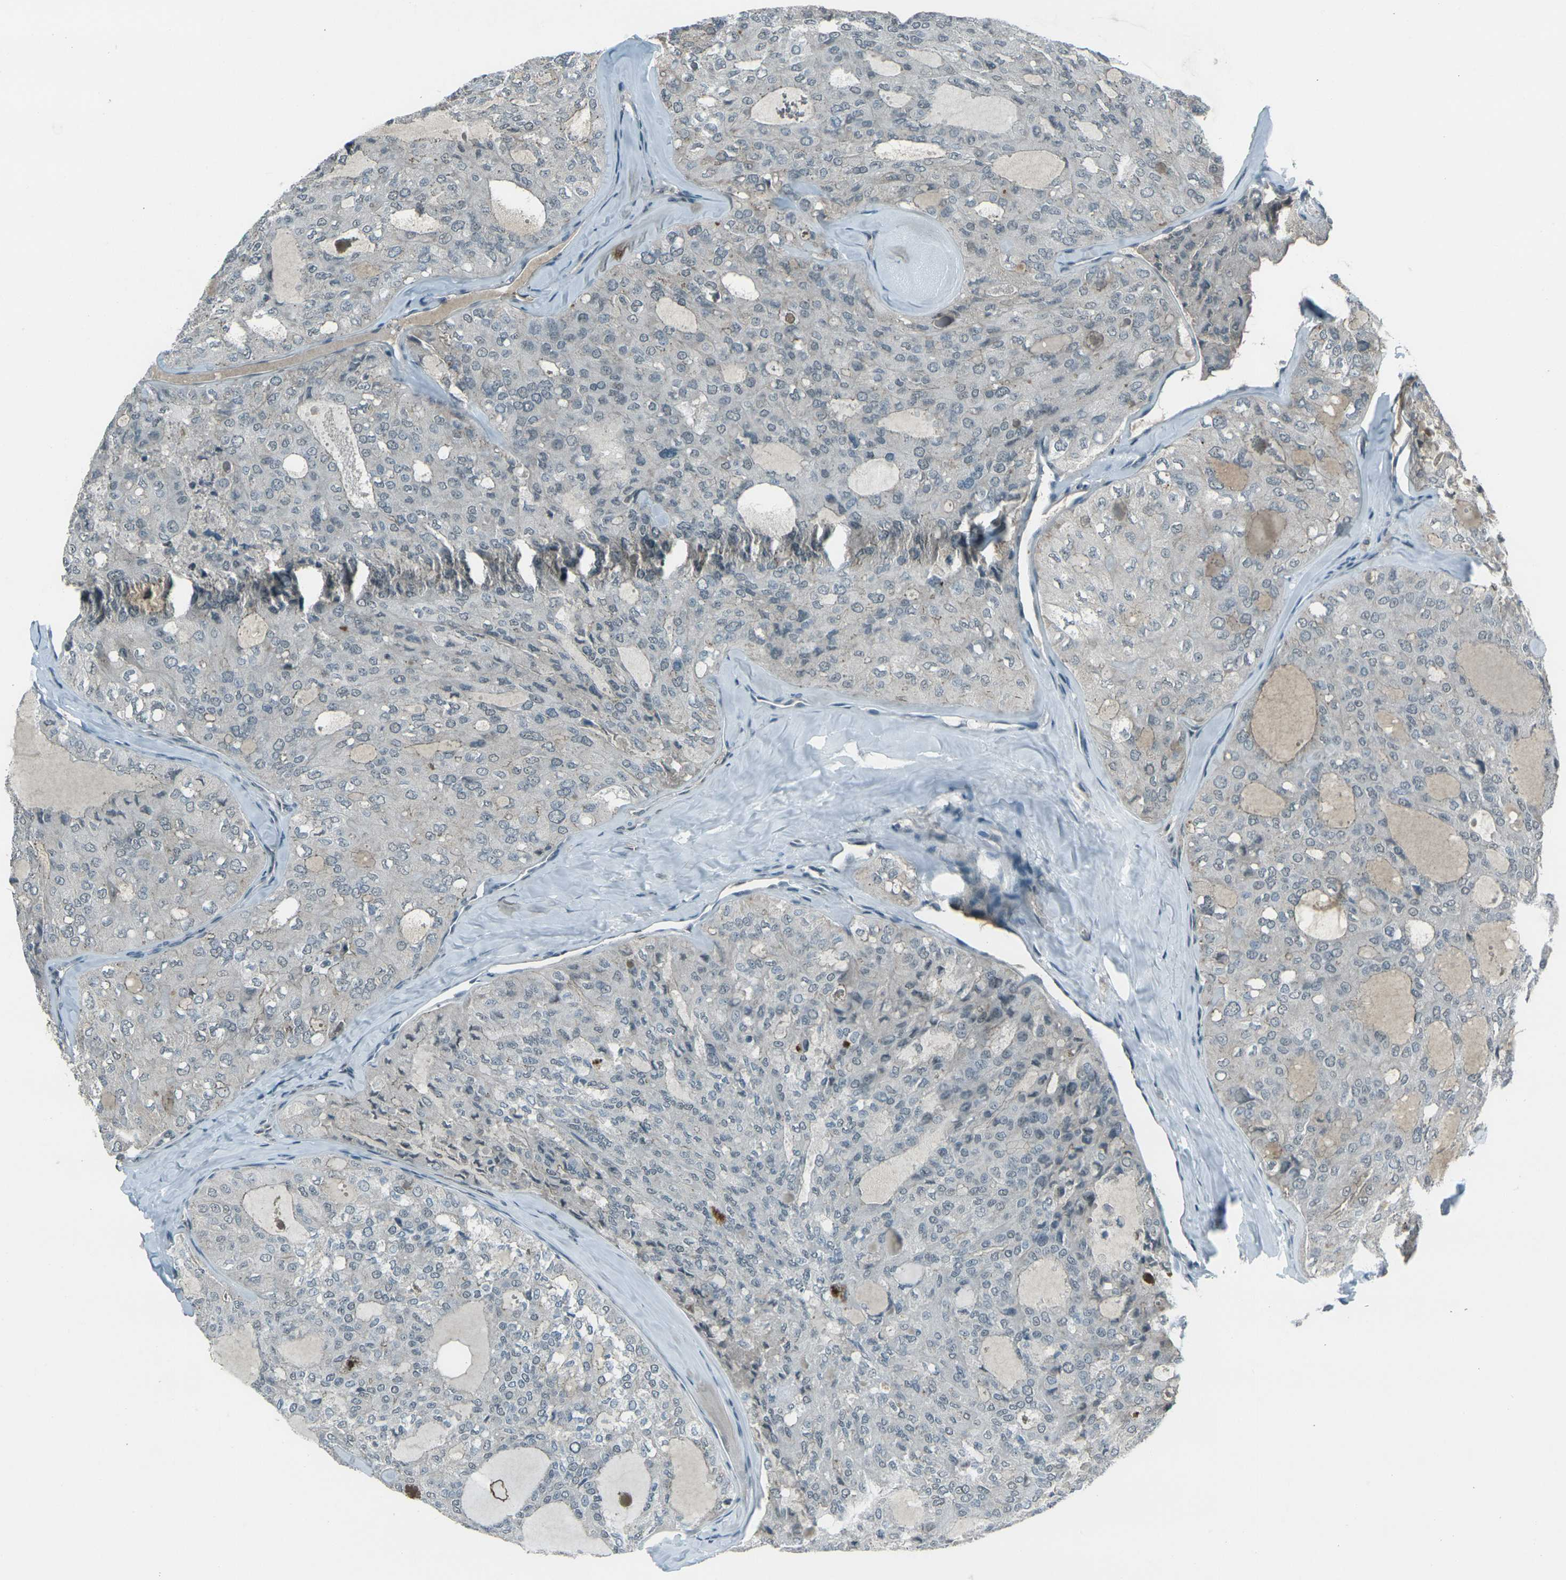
{"staining": {"intensity": "negative", "quantity": "none", "location": "none"}, "tissue": "thyroid cancer", "cell_type": "Tumor cells", "image_type": "cancer", "snomed": [{"axis": "morphology", "description": "Follicular adenoma carcinoma, NOS"}, {"axis": "topography", "description": "Thyroid gland"}], "caption": "Human thyroid cancer (follicular adenoma carcinoma) stained for a protein using immunohistochemistry reveals no staining in tumor cells.", "gene": "GPR19", "patient": {"sex": "male", "age": 75}}